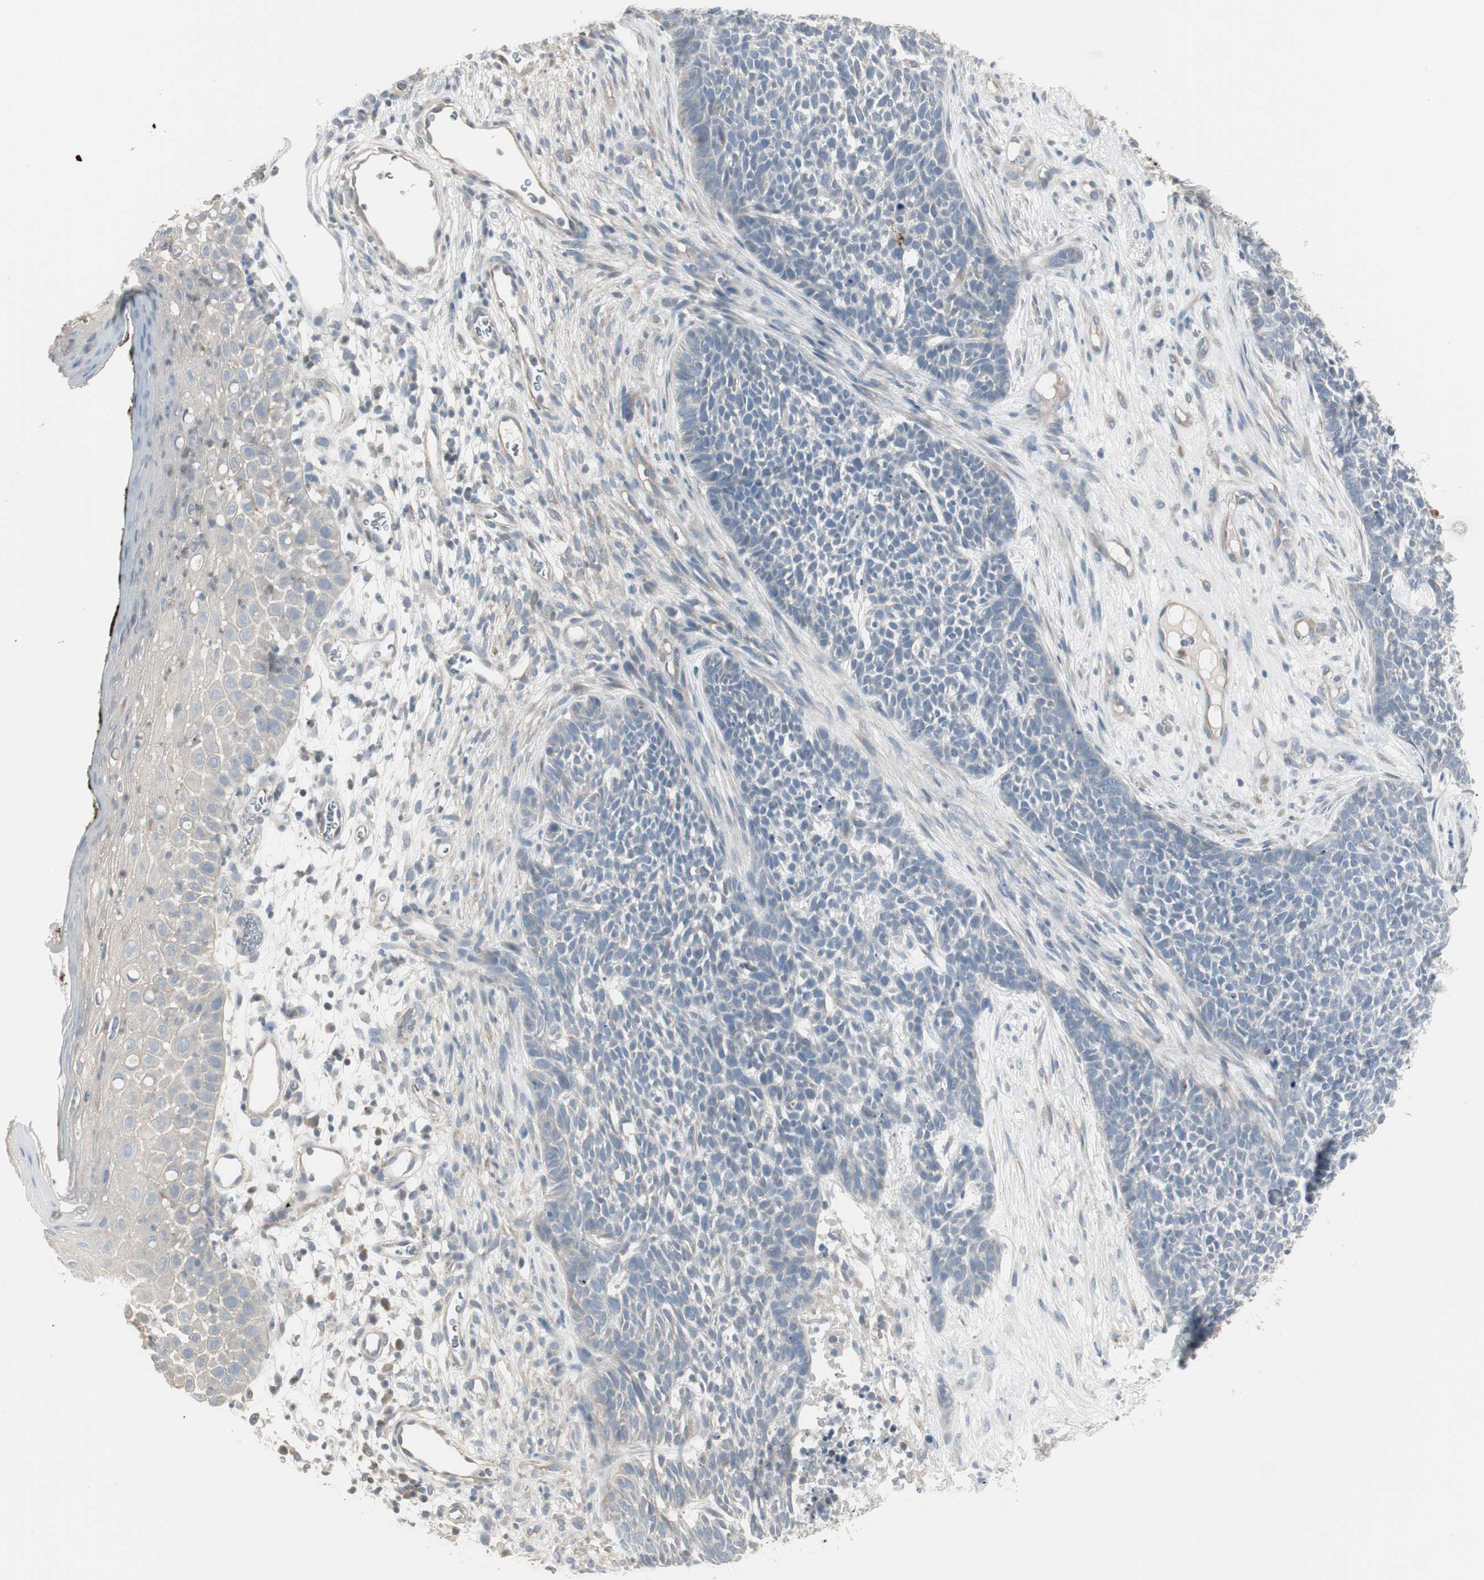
{"staining": {"intensity": "negative", "quantity": "none", "location": "none"}, "tissue": "skin cancer", "cell_type": "Tumor cells", "image_type": "cancer", "snomed": [{"axis": "morphology", "description": "Basal cell carcinoma"}, {"axis": "topography", "description": "Skin"}], "caption": "Tumor cells are negative for protein expression in human basal cell carcinoma (skin).", "gene": "DMPK", "patient": {"sex": "female", "age": 84}}